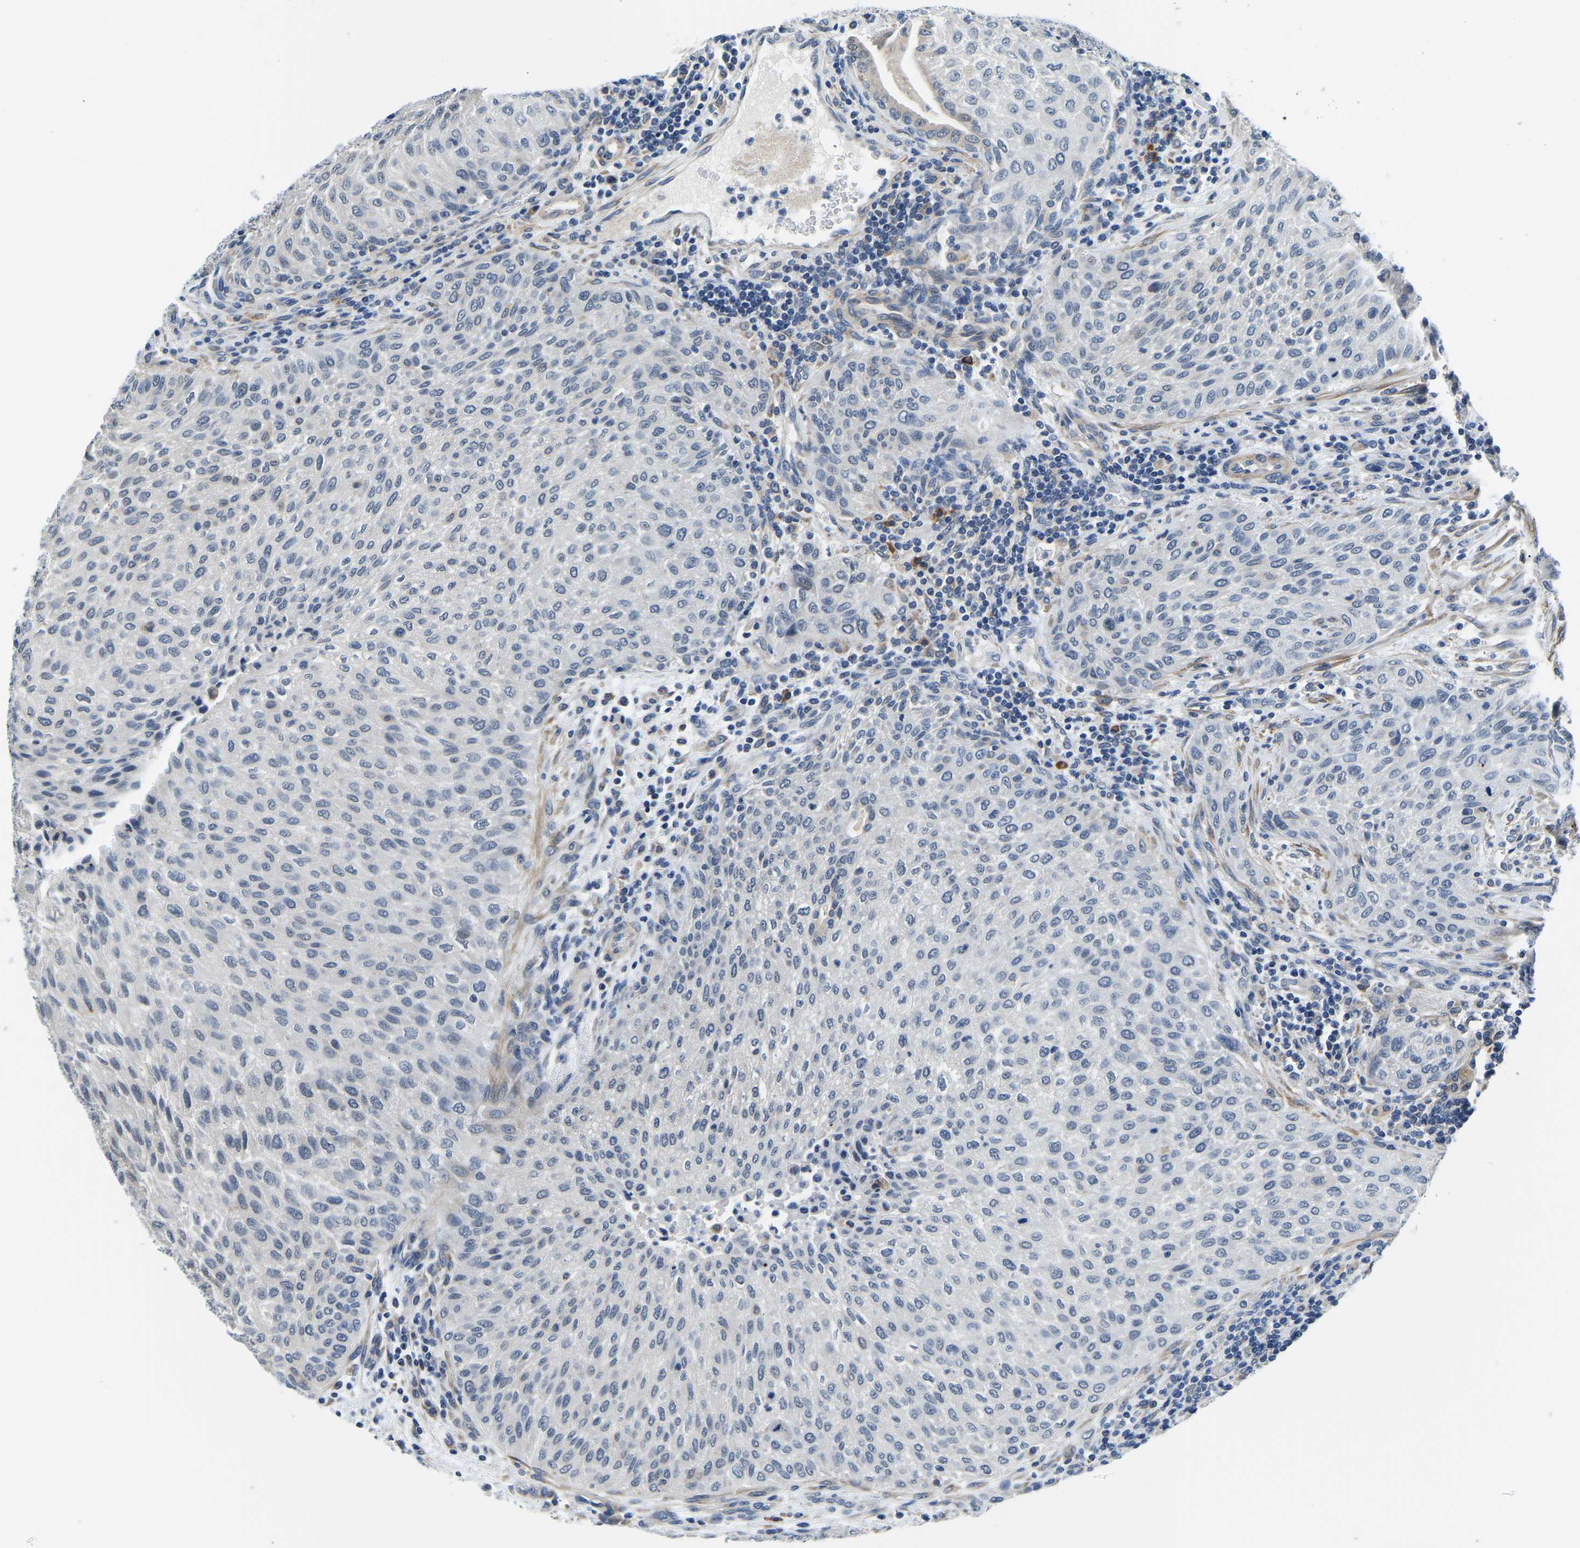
{"staining": {"intensity": "negative", "quantity": "none", "location": "none"}, "tissue": "urothelial cancer", "cell_type": "Tumor cells", "image_type": "cancer", "snomed": [{"axis": "morphology", "description": "Urothelial carcinoma, Low grade"}, {"axis": "morphology", "description": "Urothelial carcinoma, High grade"}, {"axis": "topography", "description": "Urinary bladder"}], "caption": "This is a micrograph of immunohistochemistry (IHC) staining of urothelial cancer, which shows no expression in tumor cells.", "gene": "LIAS", "patient": {"sex": "male", "age": 35}}